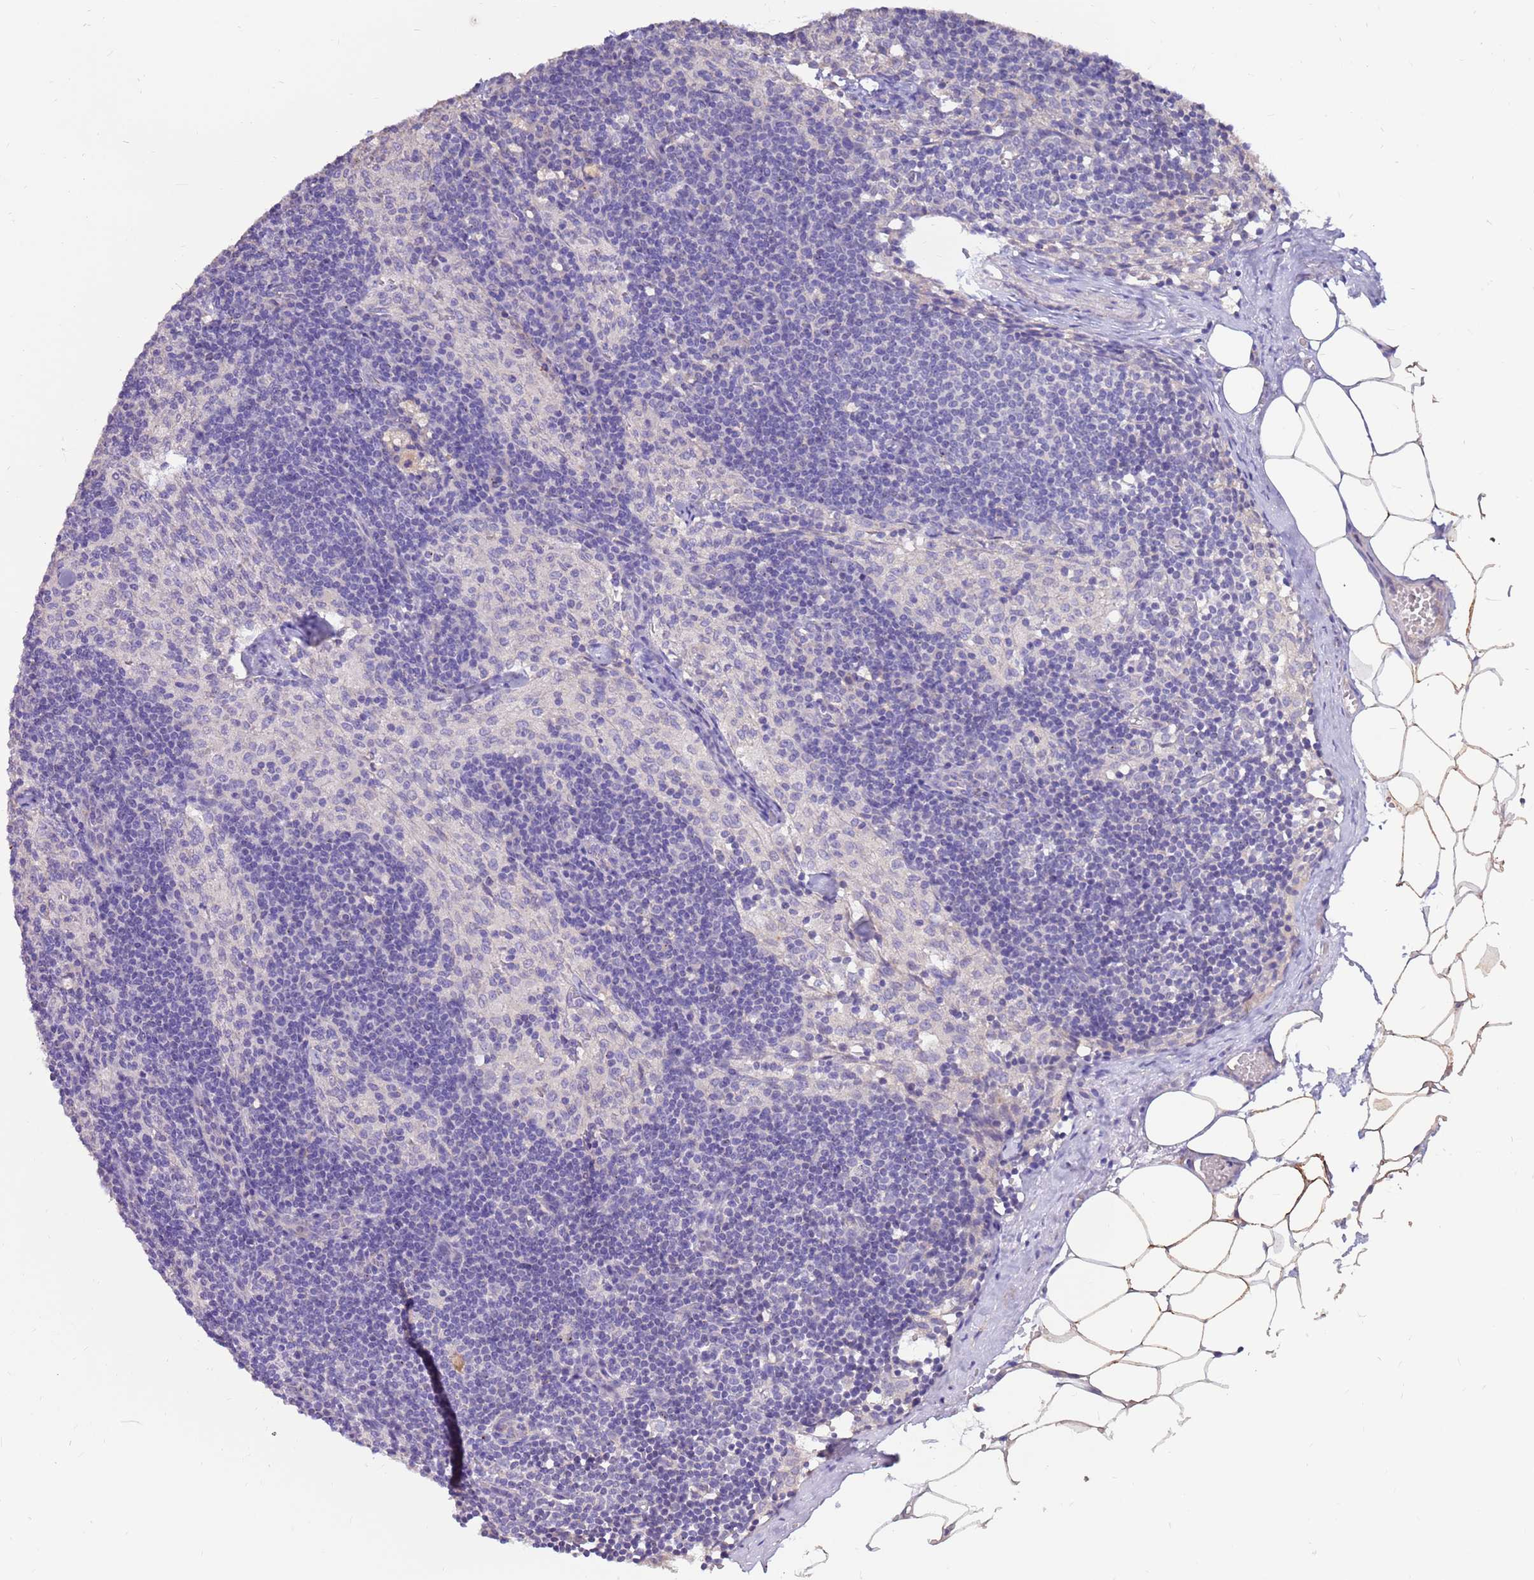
{"staining": {"intensity": "negative", "quantity": "none", "location": "none"}, "tissue": "lymph node", "cell_type": "Germinal center cells", "image_type": "normal", "snomed": [{"axis": "morphology", "description": "Normal tissue, NOS"}, {"axis": "topography", "description": "Lymph node"}], "caption": "Immunohistochemistry micrograph of benign lymph node: lymph node stained with DAB shows no significant protein expression in germinal center cells. (DAB immunohistochemistry (IHC) with hematoxylin counter stain).", "gene": "SLC44A4", "patient": {"sex": "female", "age": 42}}